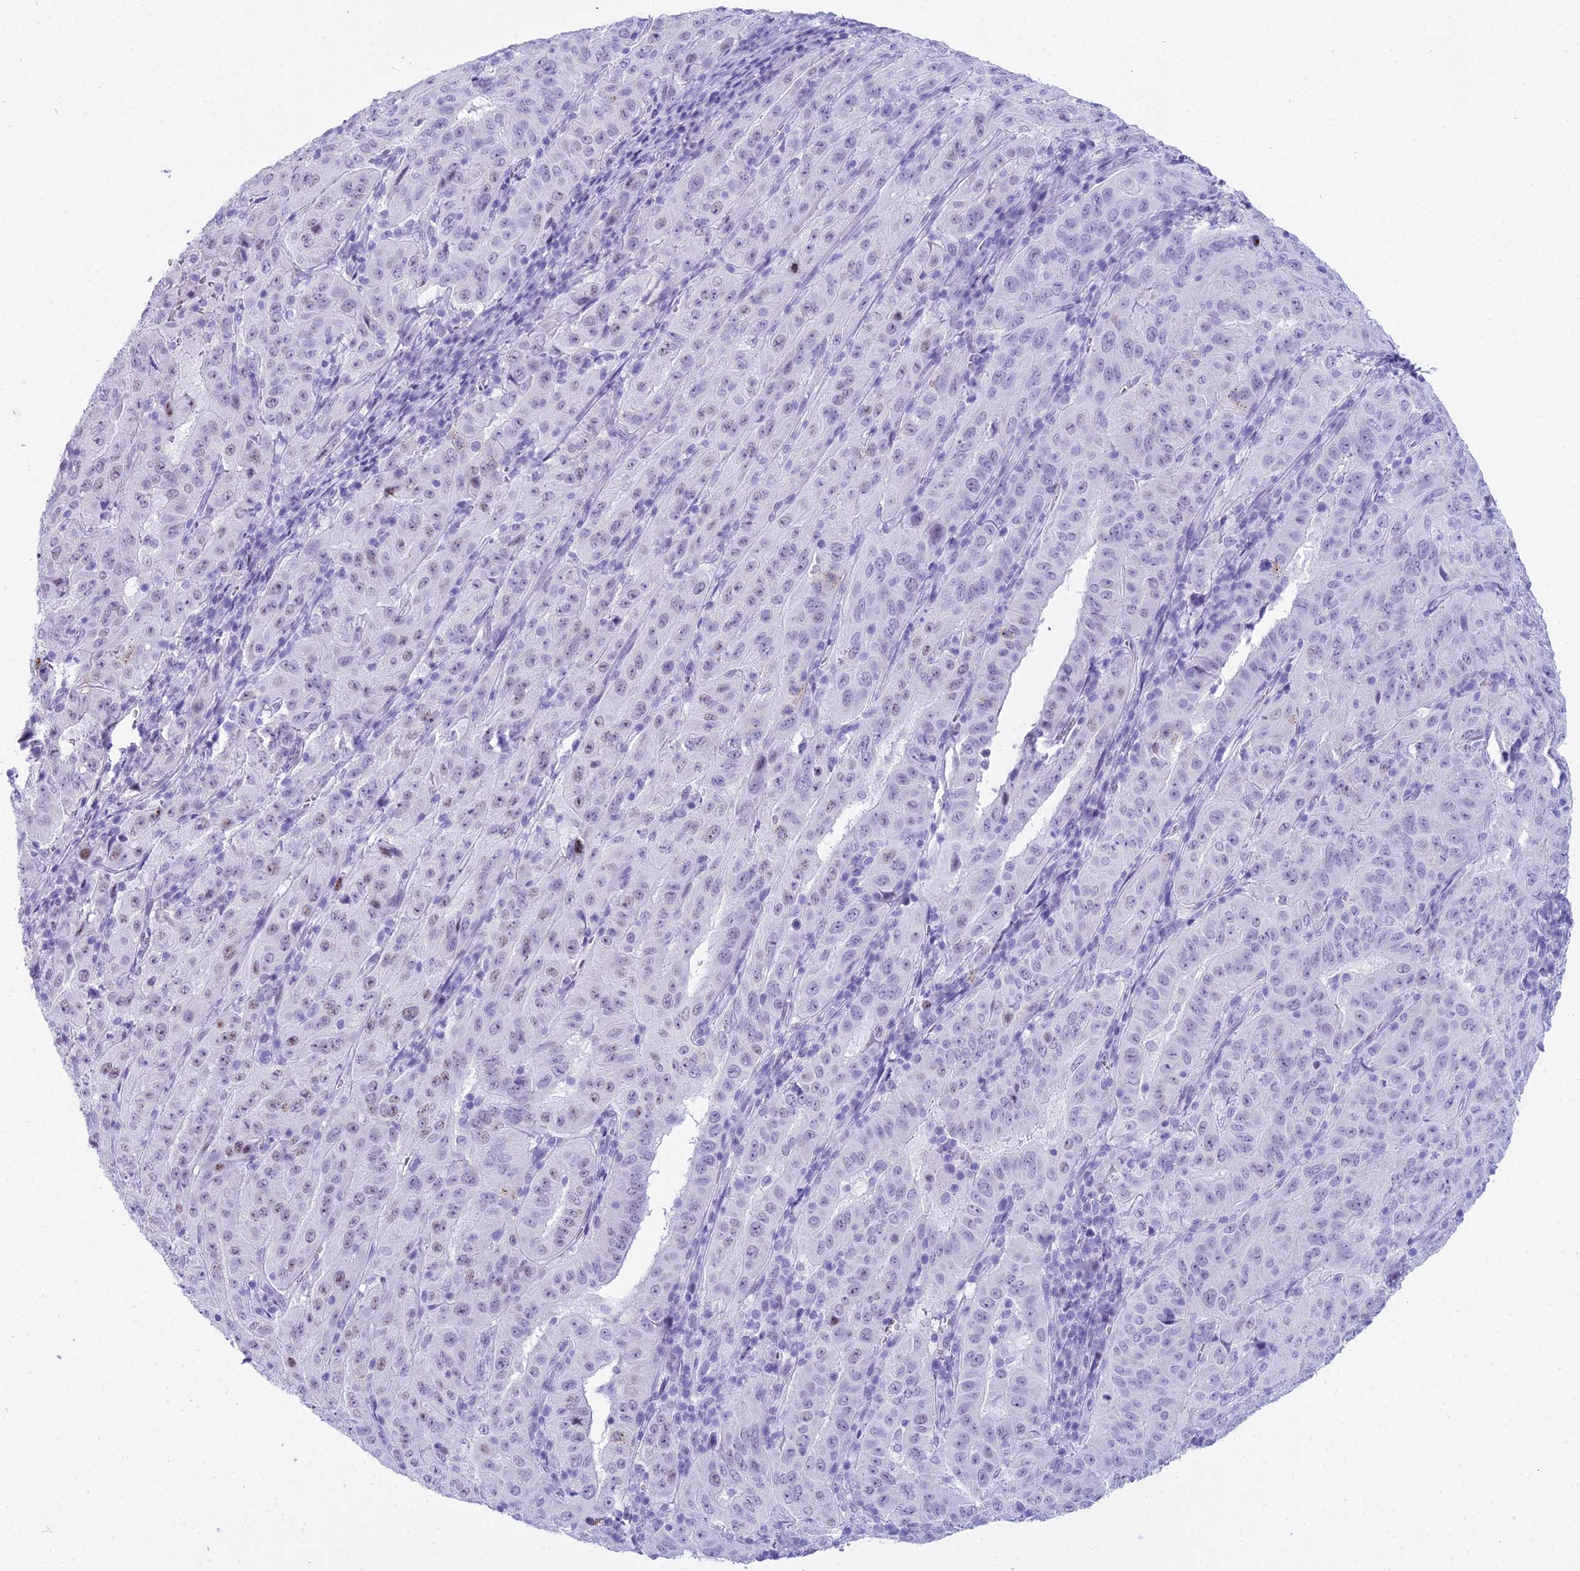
{"staining": {"intensity": "weak", "quantity": "<25%", "location": "nuclear"}, "tissue": "pancreatic cancer", "cell_type": "Tumor cells", "image_type": "cancer", "snomed": [{"axis": "morphology", "description": "Adenocarcinoma, NOS"}, {"axis": "topography", "description": "Pancreas"}], "caption": "Pancreatic cancer was stained to show a protein in brown. There is no significant positivity in tumor cells. (DAB immunohistochemistry (IHC) with hematoxylin counter stain).", "gene": "RNPS1", "patient": {"sex": "male", "age": 63}}